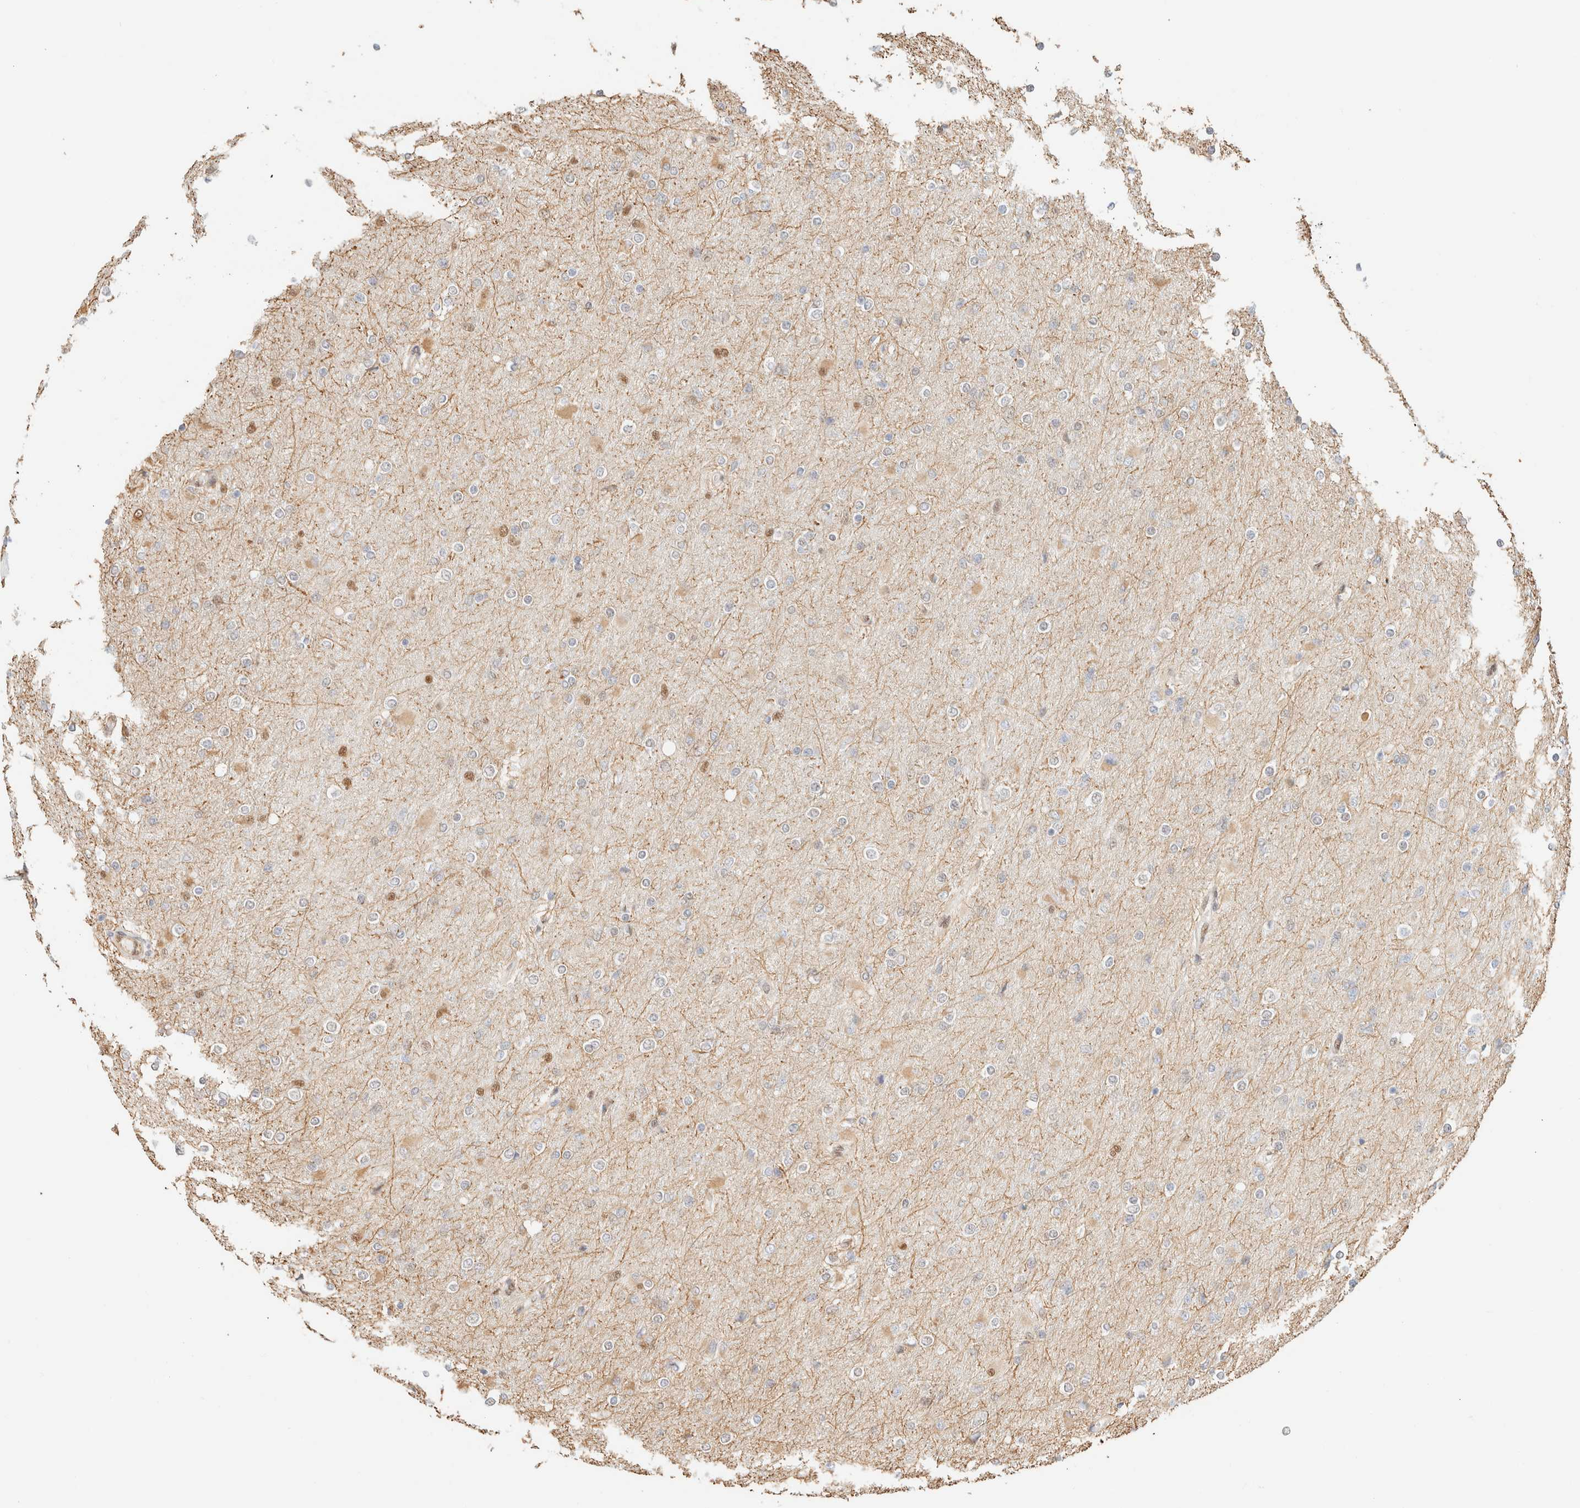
{"staining": {"intensity": "moderate", "quantity": "<25%", "location": "cytoplasmic/membranous,nuclear"}, "tissue": "glioma", "cell_type": "Tumor cells", "image_type": "cancer", "snomed": [{"axis": "morphology", "description": "Glioma, malignant, High grade"}, {"axis": "topography", "description": "Cerebral cortex"}], "caption": "The immunohistochemical stain highlights moderate cytoplasmic/membranous and nuclear positivity in tumor cells of malignant high-grade glioma tissue.", "gene": "ARID5A", "patient": {"sex": "female", "age": 36}}